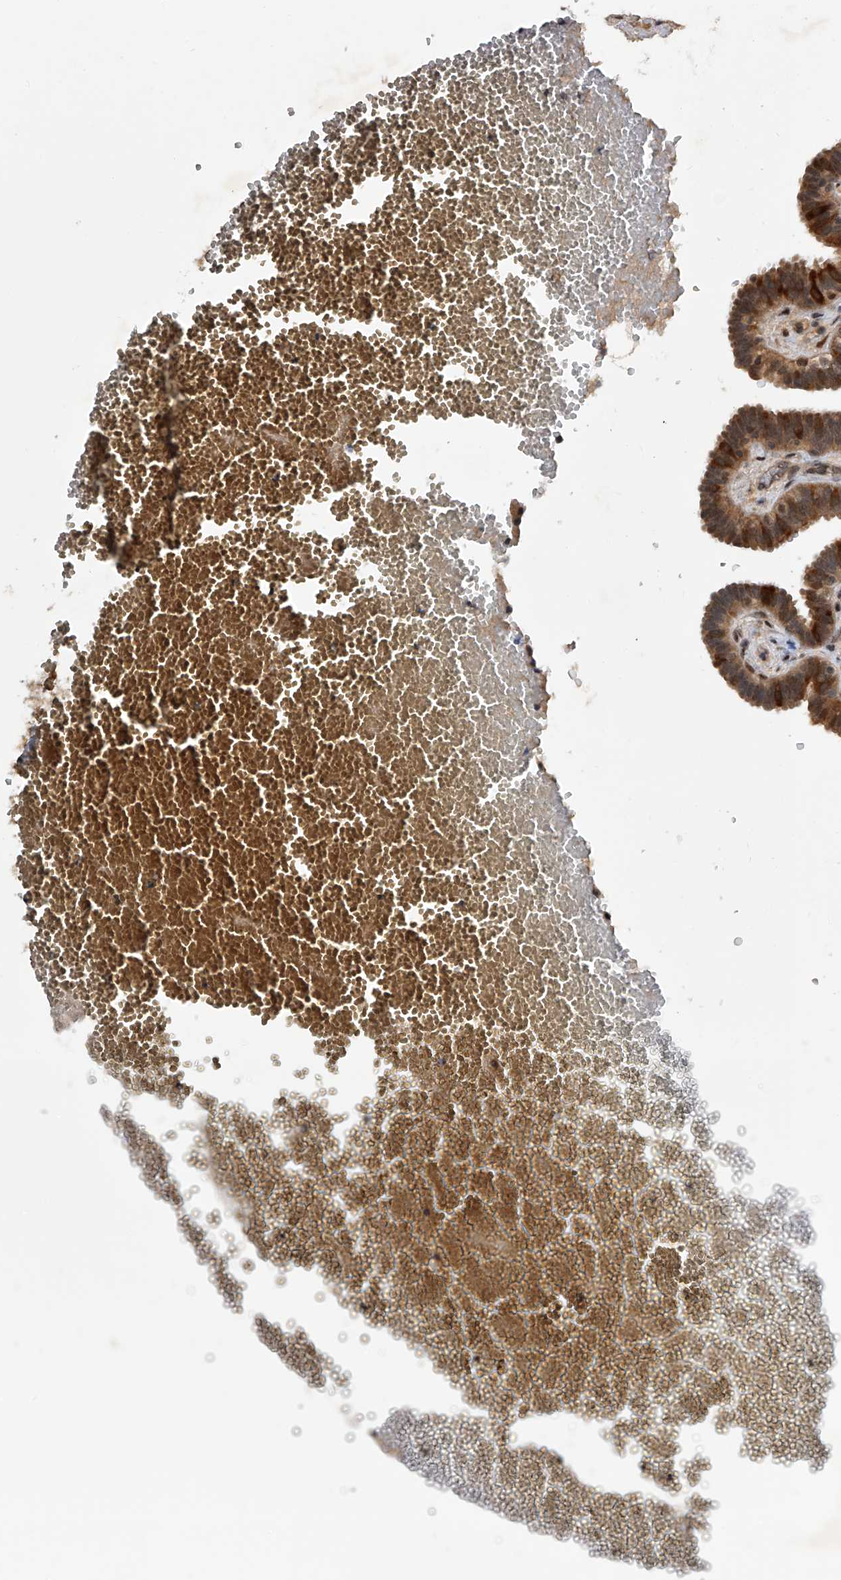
{"staining": {"intensity": "strong", "quantity": "25%-75%", "location": "cytoplasmic/membranous"}, "tissue": "fallopian tube", "cell_type": "Glandular cells", "image_type": "normal", "snomed": [{"axis": "morphology", "description": "Normal tissue, NOS"}, {"axis": "topography", "description": "Fallopian tube"}, {"axis": "topography", "description": "Placenta"}], "caption": "A high amount of strong cytoplasmic/membranous staining is present in about 25%-75% of glandular cells in unremarkable fallopian tube. (Brightfield microscopy of DAB IHC at high magnification).", "gene": "RWDD2A", "patient": {"sex": "female", "age": 32}}